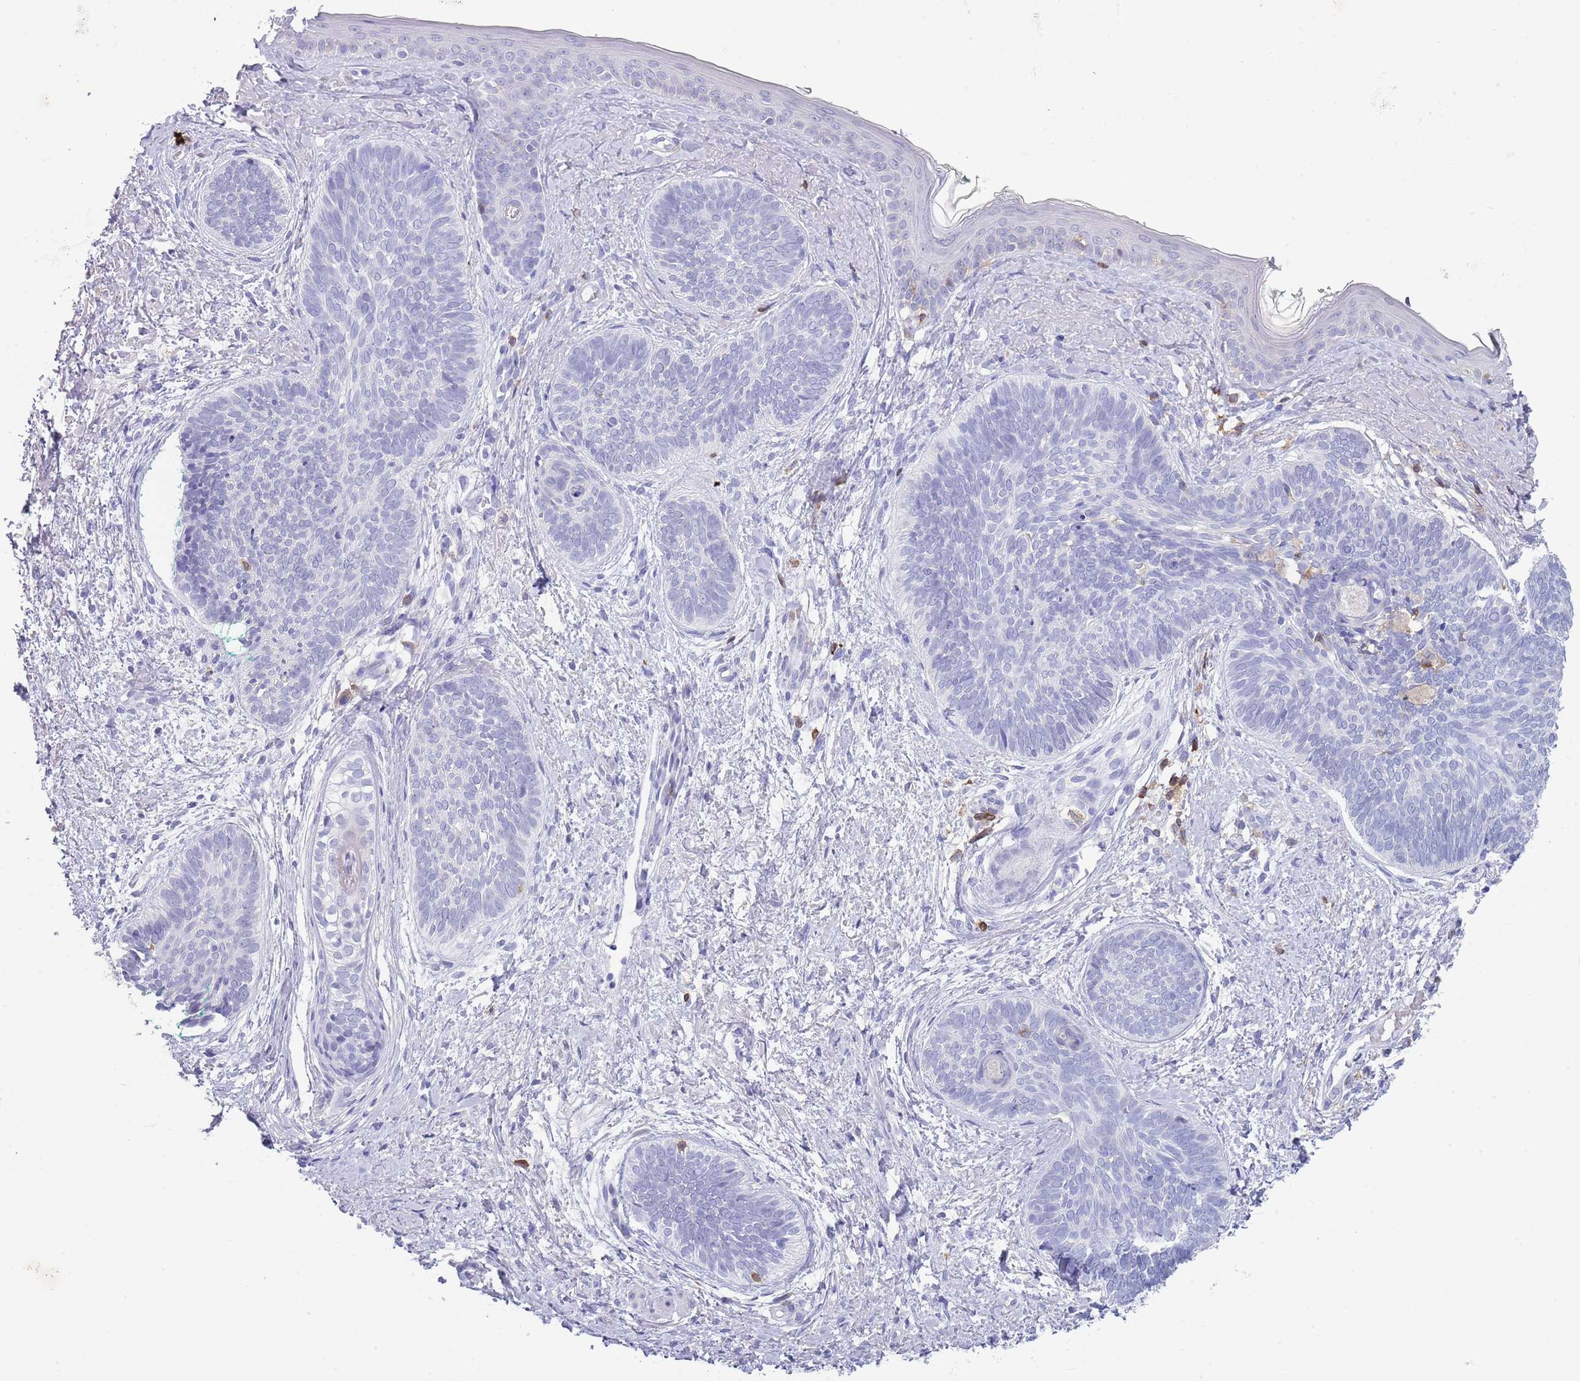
{"staining": {"intensity": "negative", "quantity": "none", "location": "none"}, "tissue": "skin cancer", "cell_type": "Tumor cells", "image_type": "cancer", "snomed": [{"axis": "morphology", "description": "Basal cell carcinoma"}, {"axis": "topography", "description": "Skin"}], "caption": "The histopathology image demonstrates no staining of tumor cells in skin cancer (basal cell carcinoma).", "gene": "LPXN", "patient": {"sex": "female", "age": 81}}